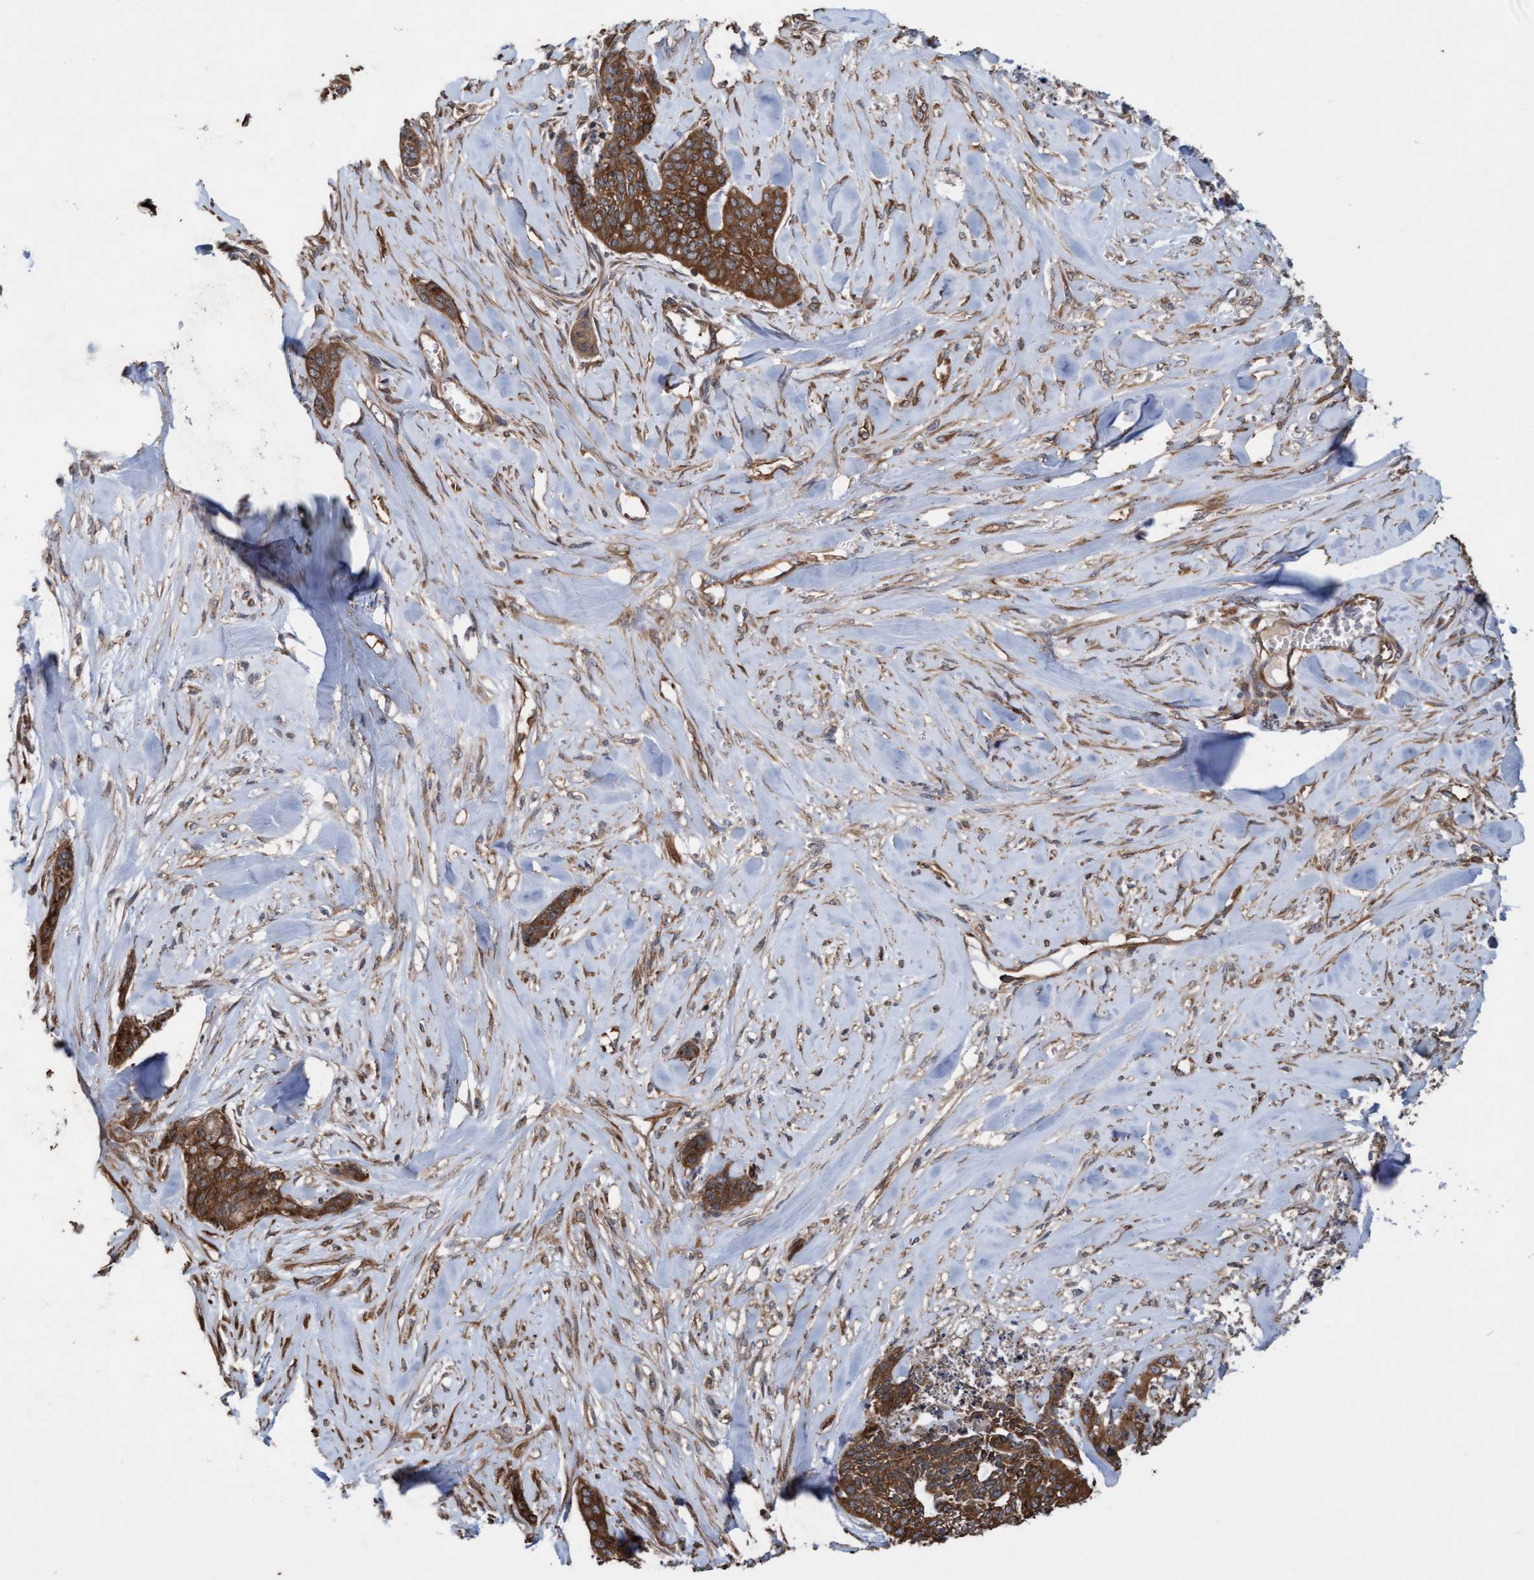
{"staining": {"intensity": "strong", "quantity": ">75%", "location": "cytoplasmic/membranous"}, "tissue": "skin cancer", "cell_type": "Tumor cells", "image_type": "cancer", "snomed": [{"axis": "morphology", "description": "Basal cell carcinoma"}, {"axis": "topography", "description": "Skin"}], "caption": "This is an image of immunohistochemistry staining of skin cancer, which shows strong staining in the cytoplasmic/membranous of tumor cells.", "gene": "CDC42EP4", "patient": {"sex": "female", "age": 64}}